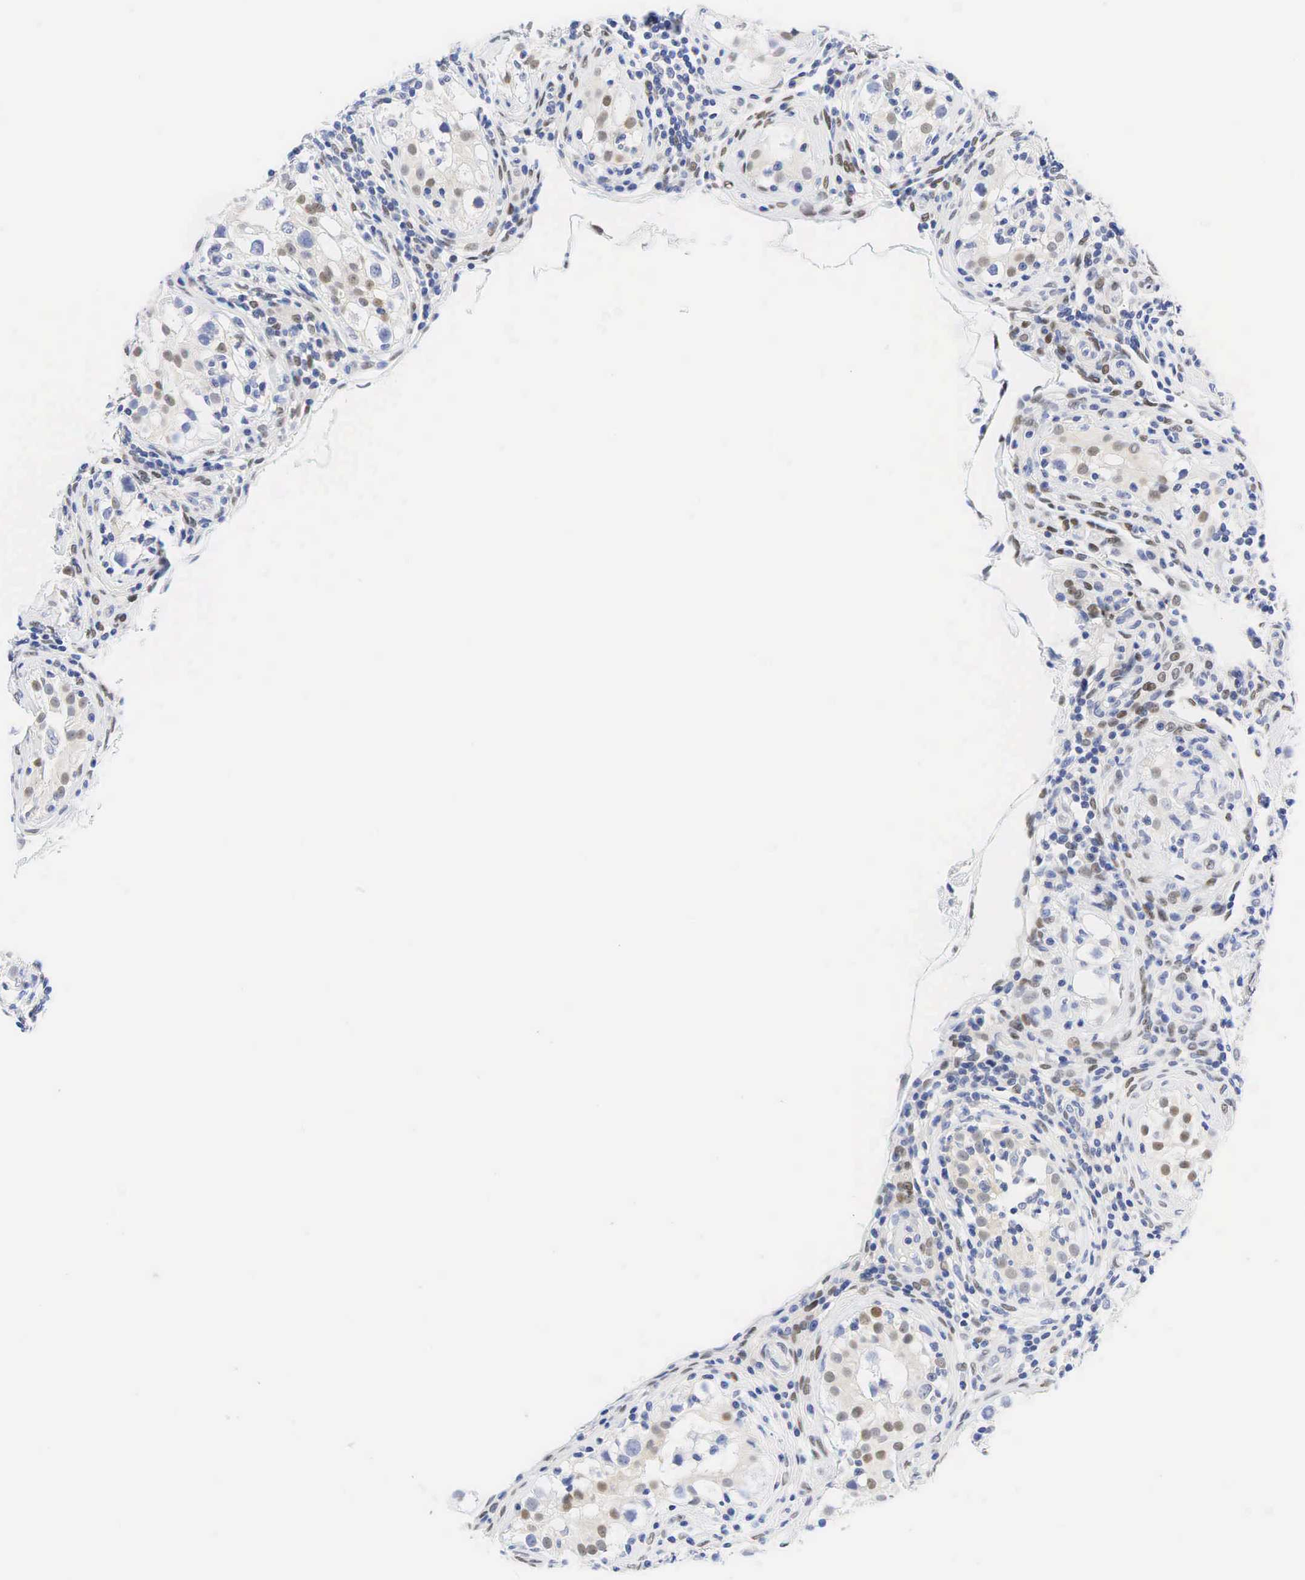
{"staining": {"intensity": "moderate", "quantity": "25%-75%", "location": "nuclear"}, "tissue": "testis", "cell_type": "Cells in seminiferous ducts", "image_type": "normal", "snomed": [{"axis": "morphology", "description": "Normal tissue, NOS"}, {"axis": "topography", "description": "Testis"}], "caption": "Testis stained with IHC exhibits moderate nuclear positivity in approximately 25%-75% of cells in seminiferous ducts.", "gene": "AR", "patient": {"sex": "male", "age": 24}}